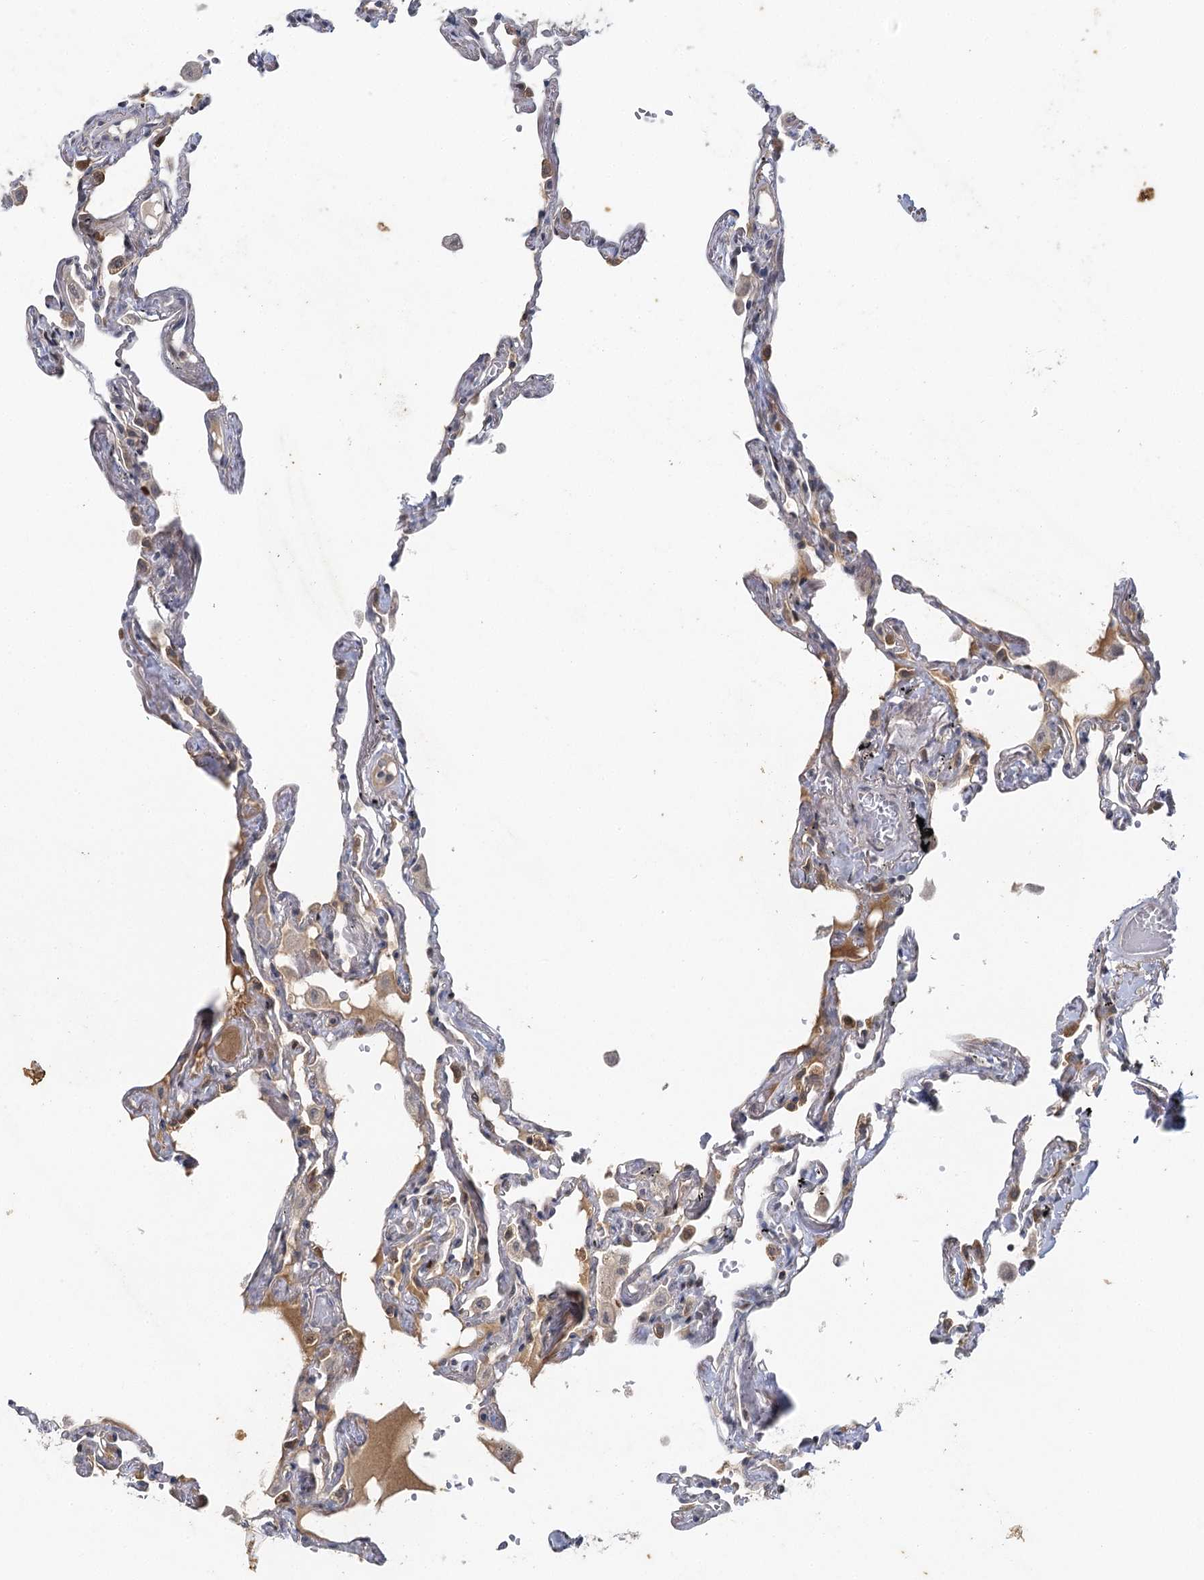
{"staining": {"intensity": "weak", "quantity": "<25%", "location": "cytoplasmic/membranous"}, "tissue": "lung", "cell_type": "Alveolar cells", "image_type": "normal", "snomed": [{"axis": "morphology", "description": "Normal tissue, NOS"}, {"axis": "topography", "description": "Lung"}], "caption": "Lung stained for a protein using IHC shows no staining alveolar cells.", "gene": "IL11RA", "patient": {"sex": "female", "age": 67}}